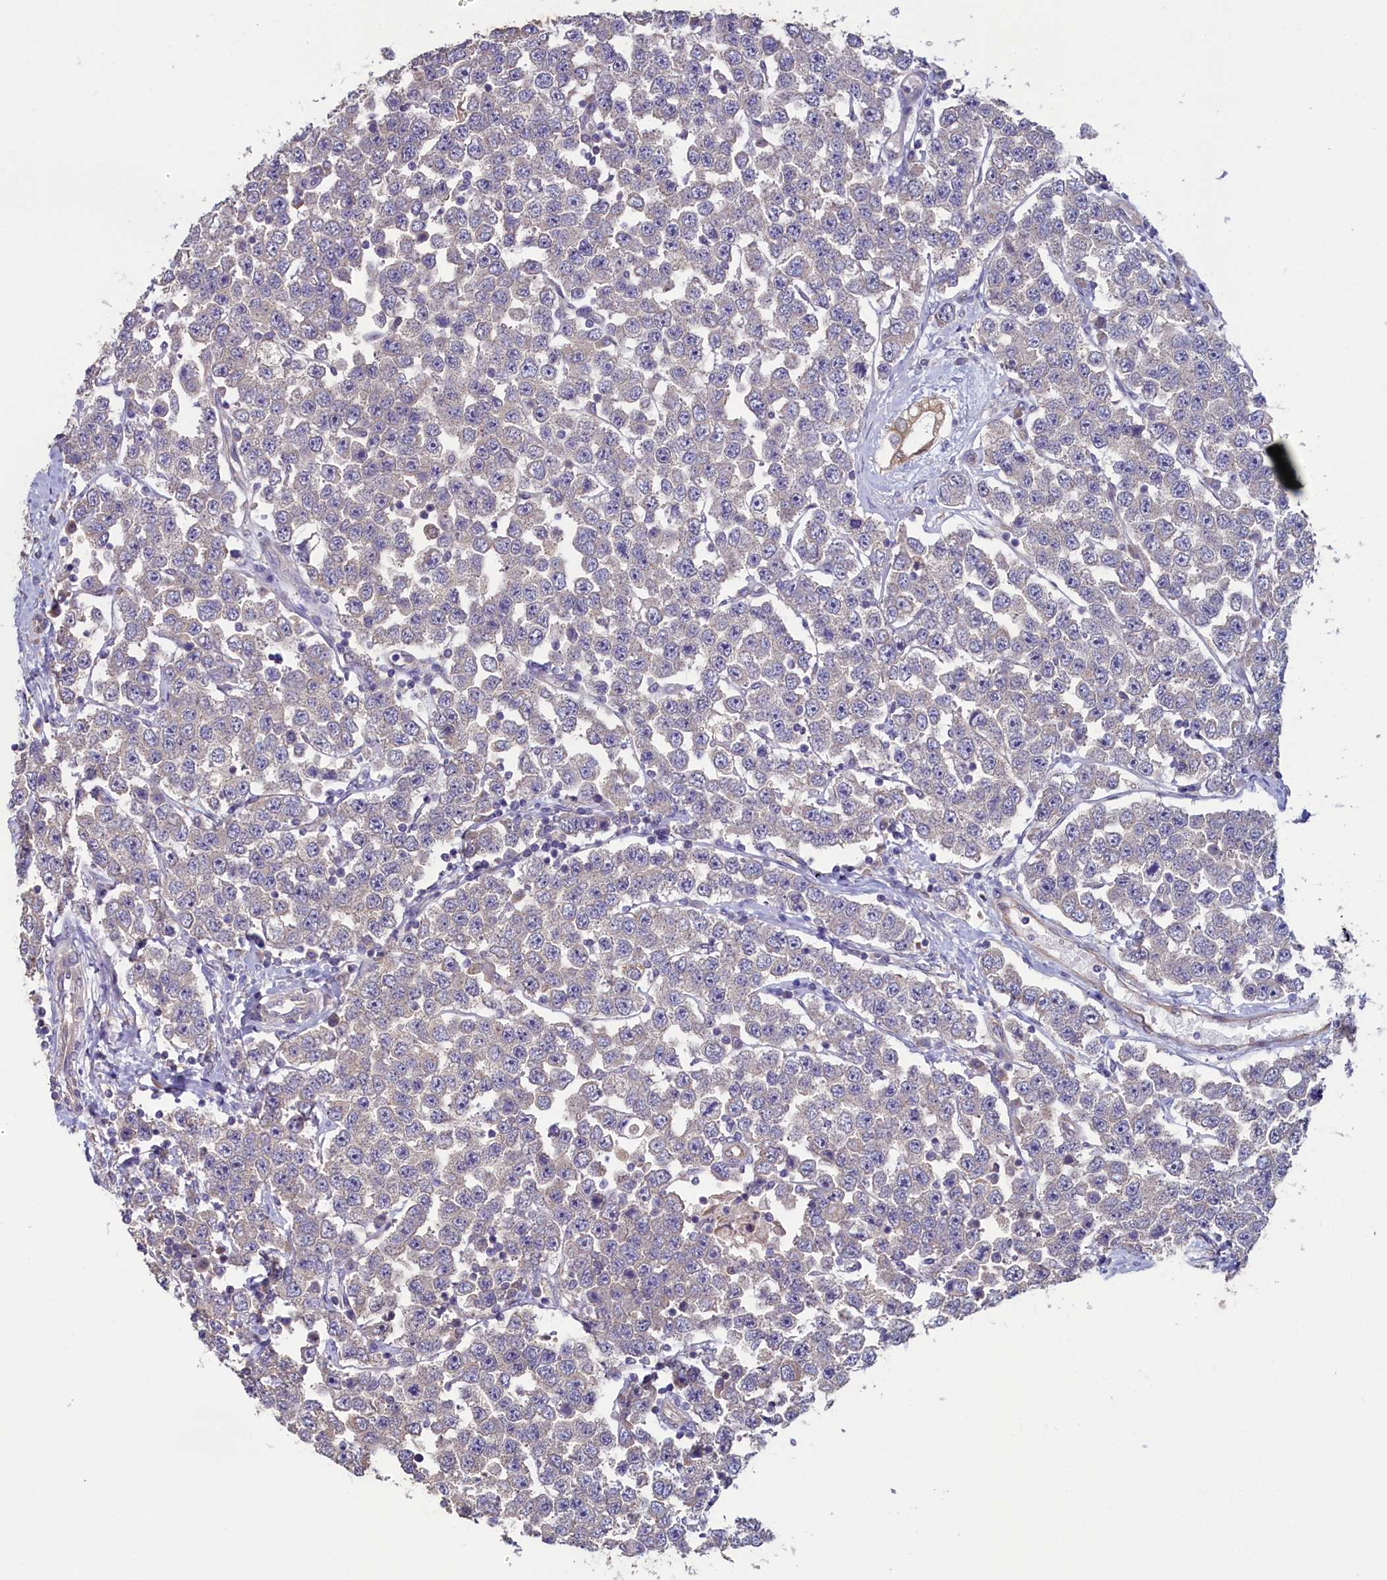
{"staining": {"intensity": "moderate", "quantity": "<25%", "location": "cytoplasmic/membranous"}, "tissue": "testis cancer", "cell_type": "Tumor cells", "image_type": "cancer", "snomed": [{"axis": "morphology", "description": "Seminoma, NOS"}, {"axis": "topography", "description": "Testis"}], "caption": "Testis cancer (seminoma) tissue demonstrates moderate cytoplasmic/membranous staining in about <25% of tumor cells, visualized by immunohistochemistry.", "gene": "SPATA2L", "patient": {"sex": "male", "age": 28}}